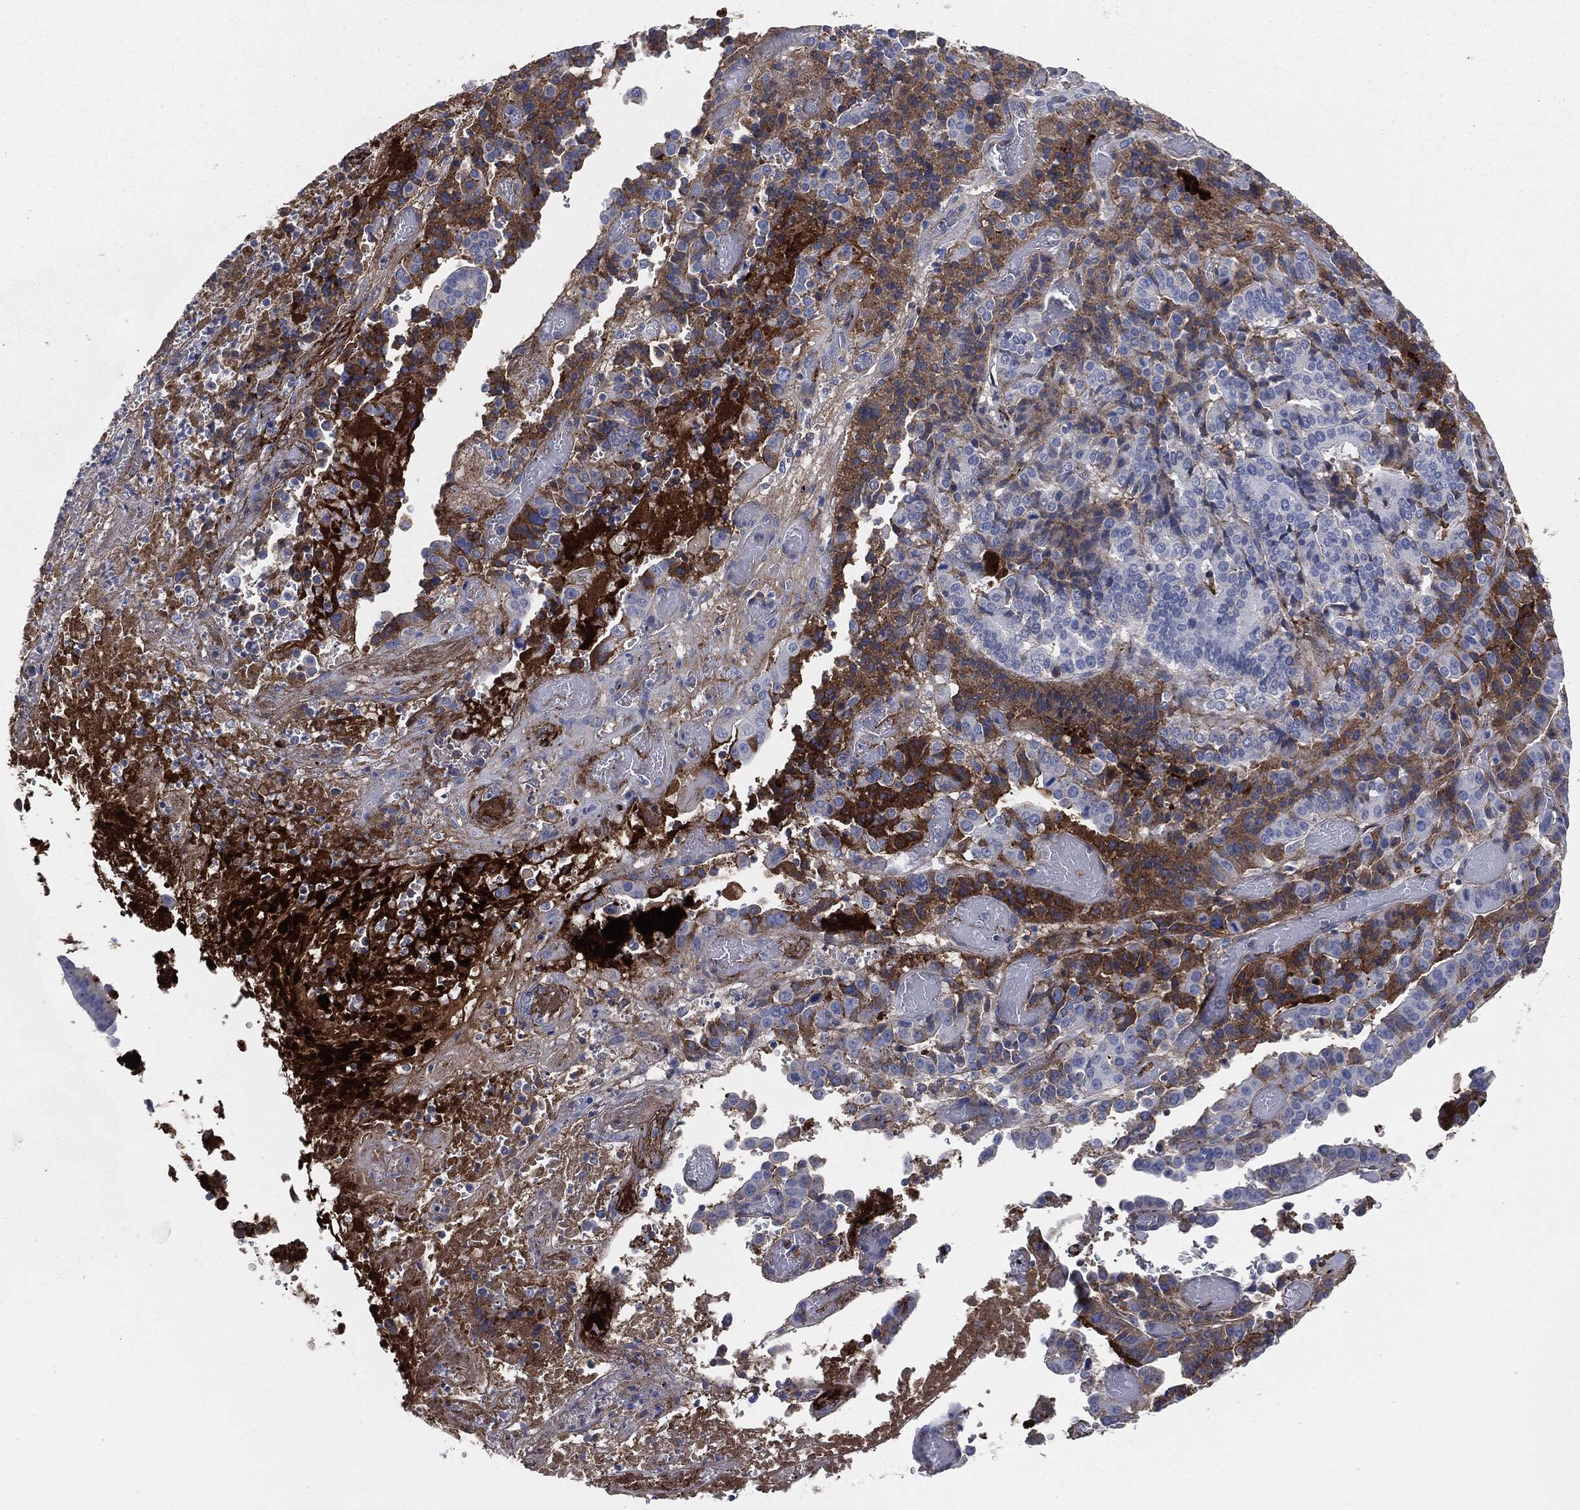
{"staining": {"intensity": "moderate", "quantity": "25%-75%", "location": "cytoplasmic/membranous"}, "tissue": "stomach cancer", "cell_type": "Tumor cells", "image_type": "cancer", "snomed": [{"axis": "morphology", "description": "Adenocarcinoma, NOS"}, {"axis": "topography", "description": "Stomach"}], "caption": "Tumor cells demonstrate medium levels of moderate cytoplasmic/membranous staining in approximately 25%-75% of cells in human stomach cancer.", "gene": "APOB", "patient": {"sex": "male", "age": 48}}